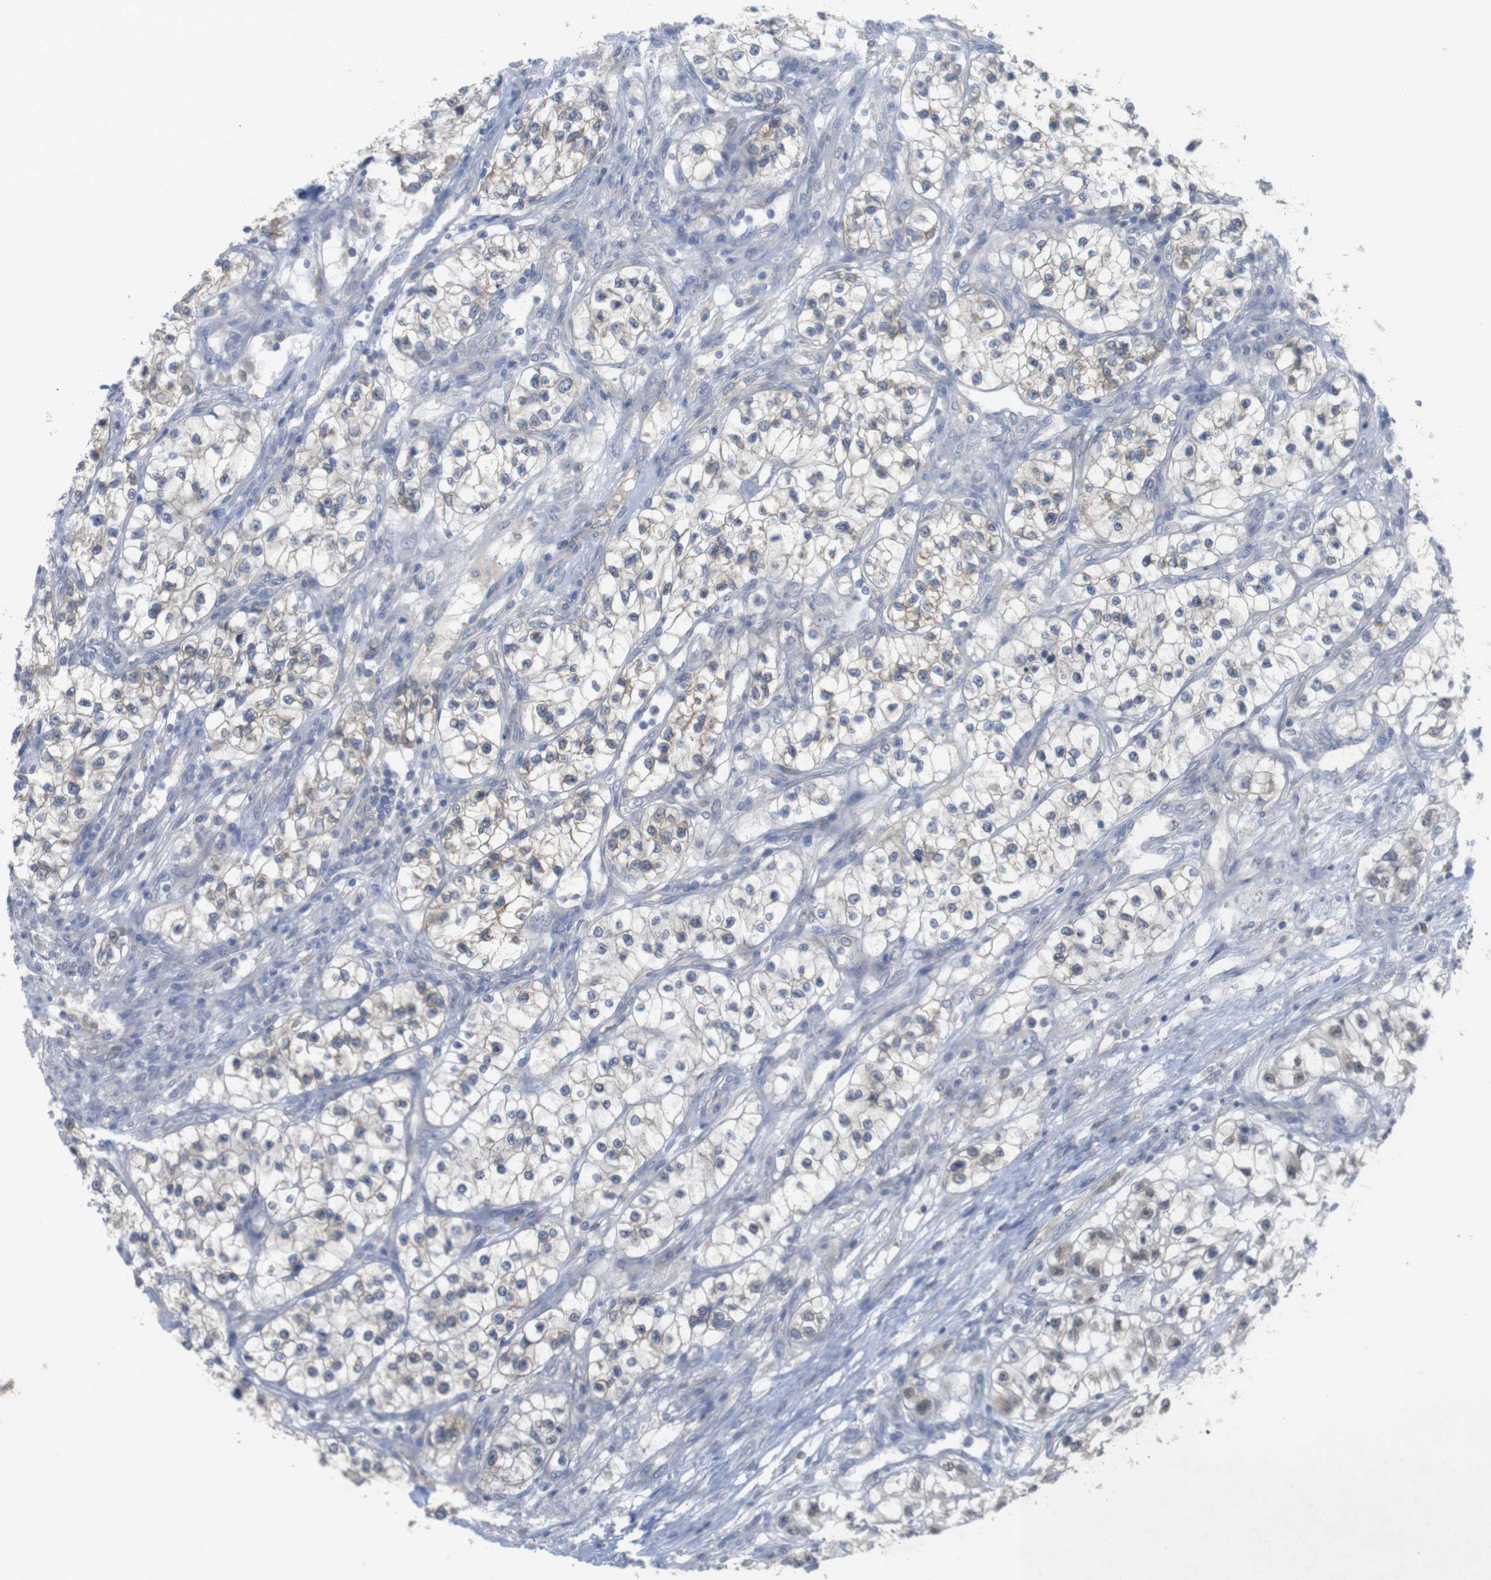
{"staining": {"intensity": "weak", "quantity": "25%-75%", "location": "cytoplasmic/membranous"}, "tissue": "renal cancer", "cell_type": "Tumor cells", "image_type": "cancer", "snomed": [{"axis": "morphology", "description": "Adenocarcinoma, NOS"}, {"axis": "topography", "description": "Kidney"}], "caption": "This image reveals immunohistochemistry (IHC) staining of renal cancer (adenocarcinoma), with low weak cytoplasmic/membranous staining in about 25%-75% of tumor cells.", "gene": "BCAR3", "patient": {"sex": "female", "age": 57}}